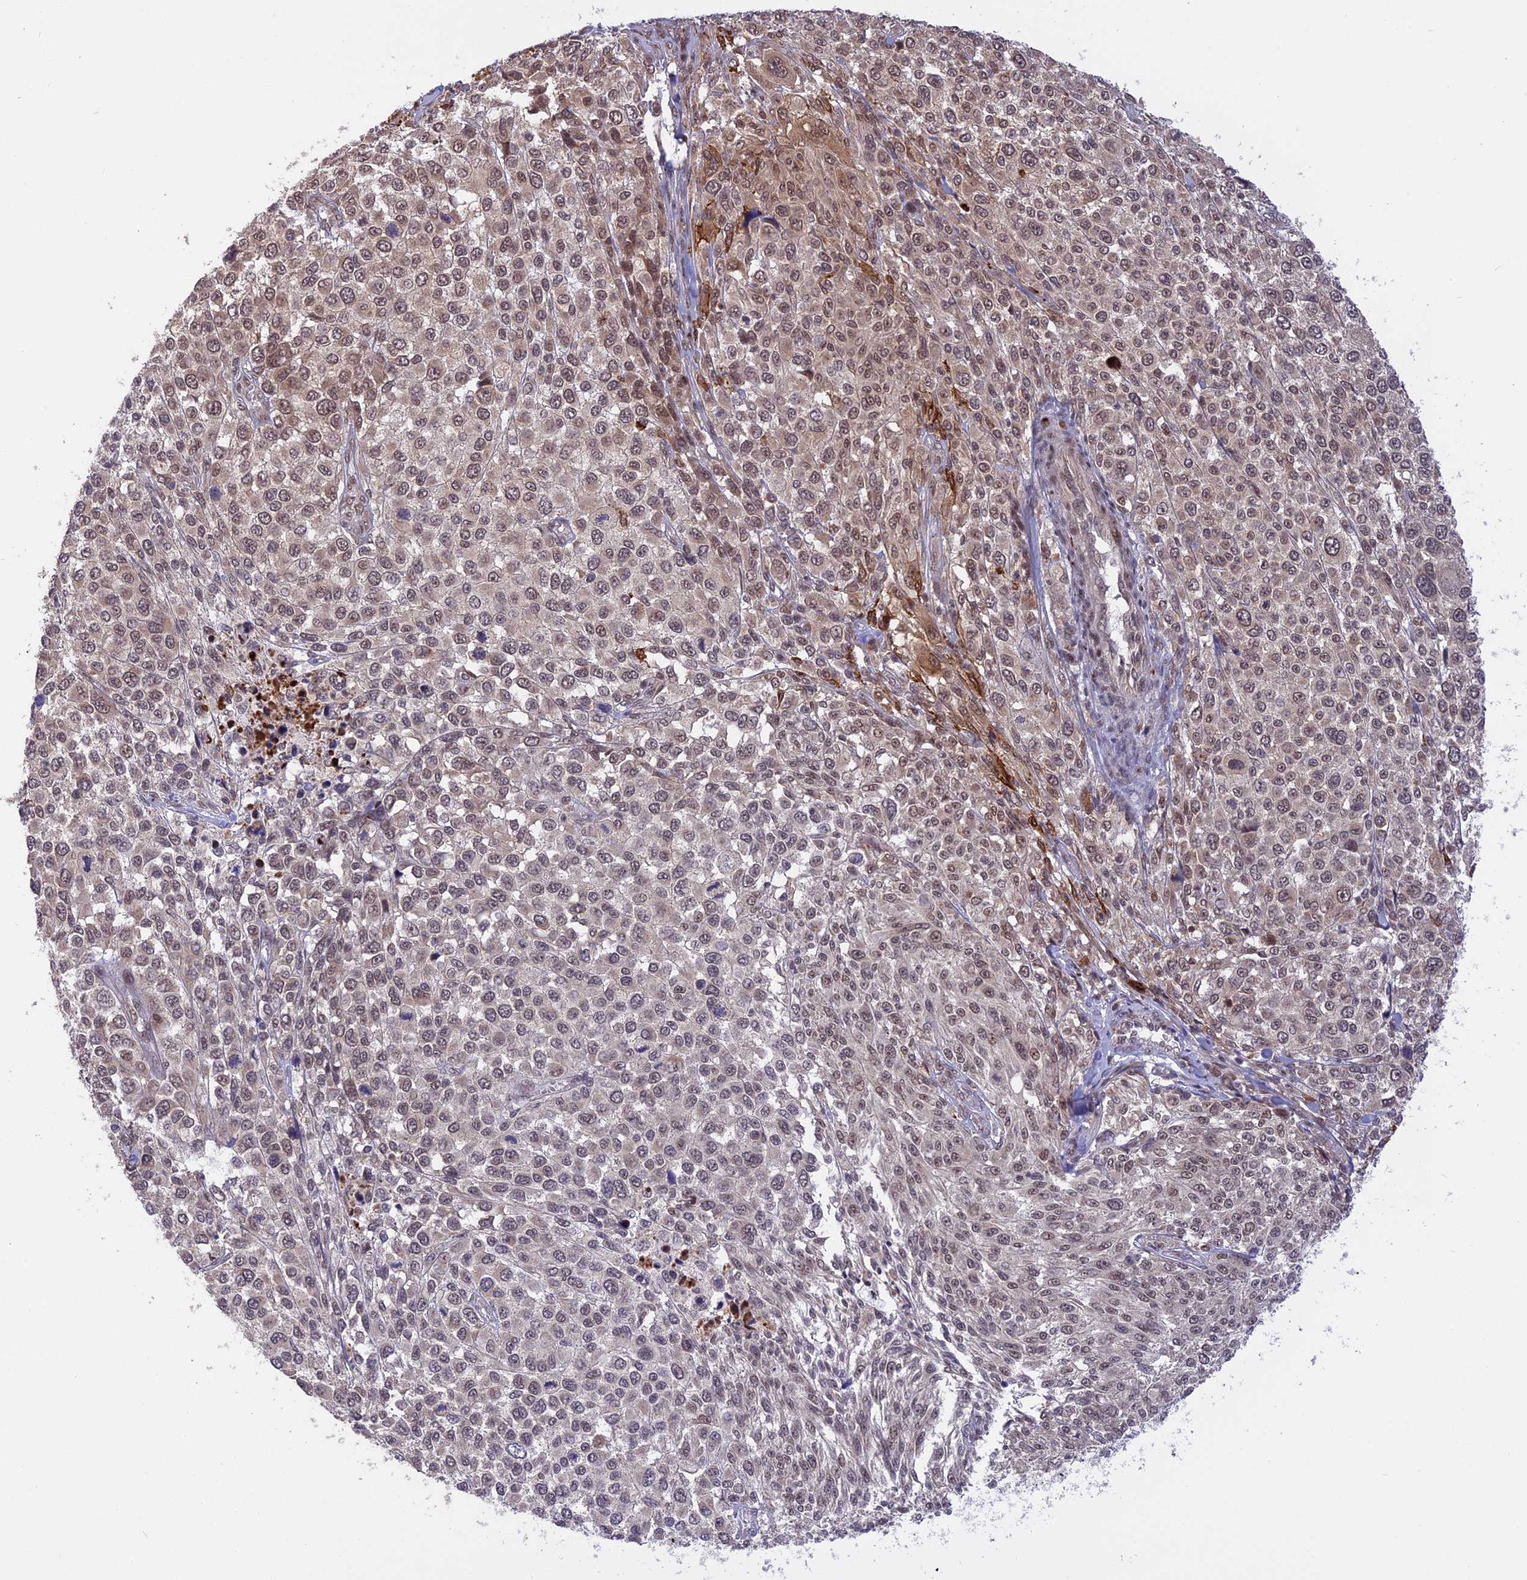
{"staining": {"intensity": "weak", "quantity": "25%-75%", "location": "cytoplasmic/membranous,nuclear"}, "tissue": "melanoma", "cell_type": "Tumor cells", "image_type": "cancer", "snomed": [{"axis": "morphology", "description": "Malignant melanoma, NOS"}, {"axis": "topography", "description": "Skin of trunk"}], "caption": "Weak cytoplasmic/membranous and nuclear staining for a protein is seen in about 25%-75% of tumor cells of malignant melanoma using immunohistochemistry (IHC).", "gene": "POLR2C", "patient": {"sex": "male", "age": 71}}